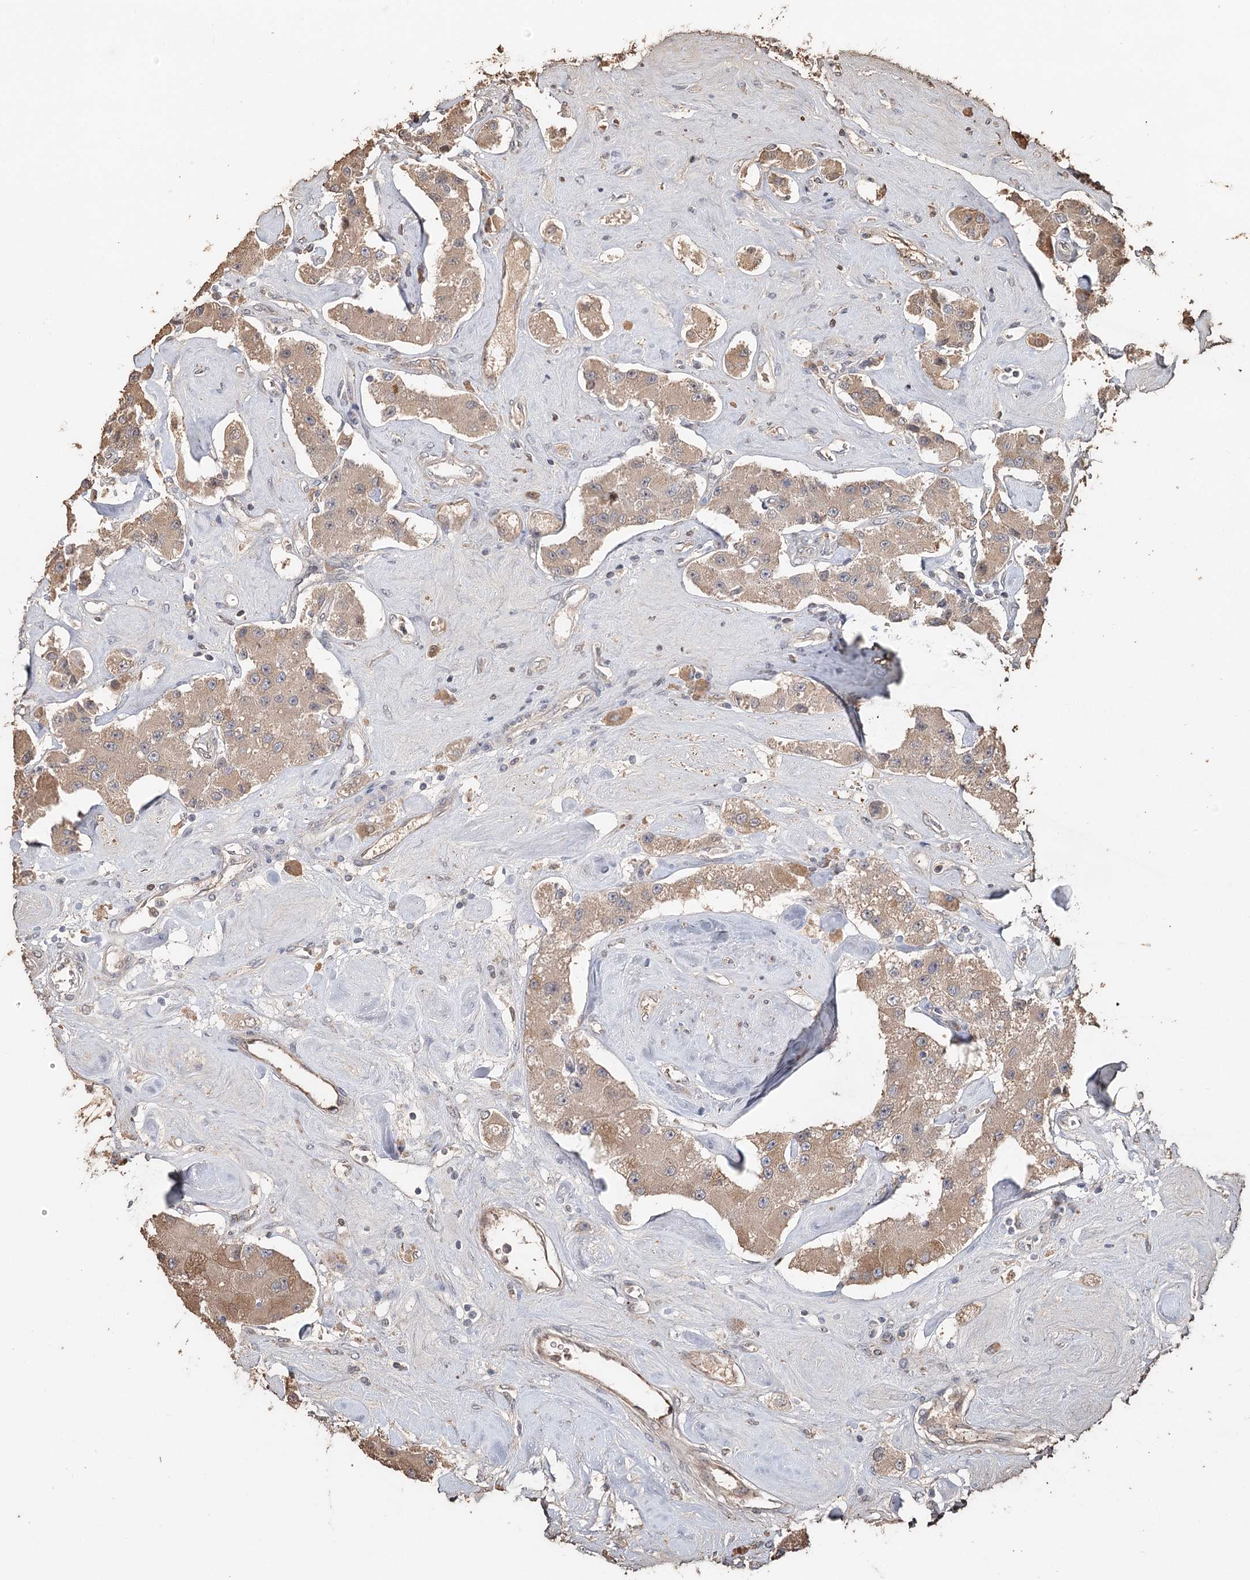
{"staining": {"intensity": "moderate", "quantity": ">75%", "location": "cytoplasmic/membranous"}, "tissue": "carcinoid", "cell_type": "Tumor cells", "image_type": "cancer", "snomed": [{"axis": "morphology", "description": "Carcinoid, malignant, NOS"}, {"axis": "topography", "description": "Pancreas"}], "caption": "This is a micrograph of immunohistochemistry (IHC) staining of carcinoid, which shows moderate expression in the cytoplasmic/membranous of tumor cells.", "gene": "SYVN1", "patient": {"sex": "male", "age": 41}}